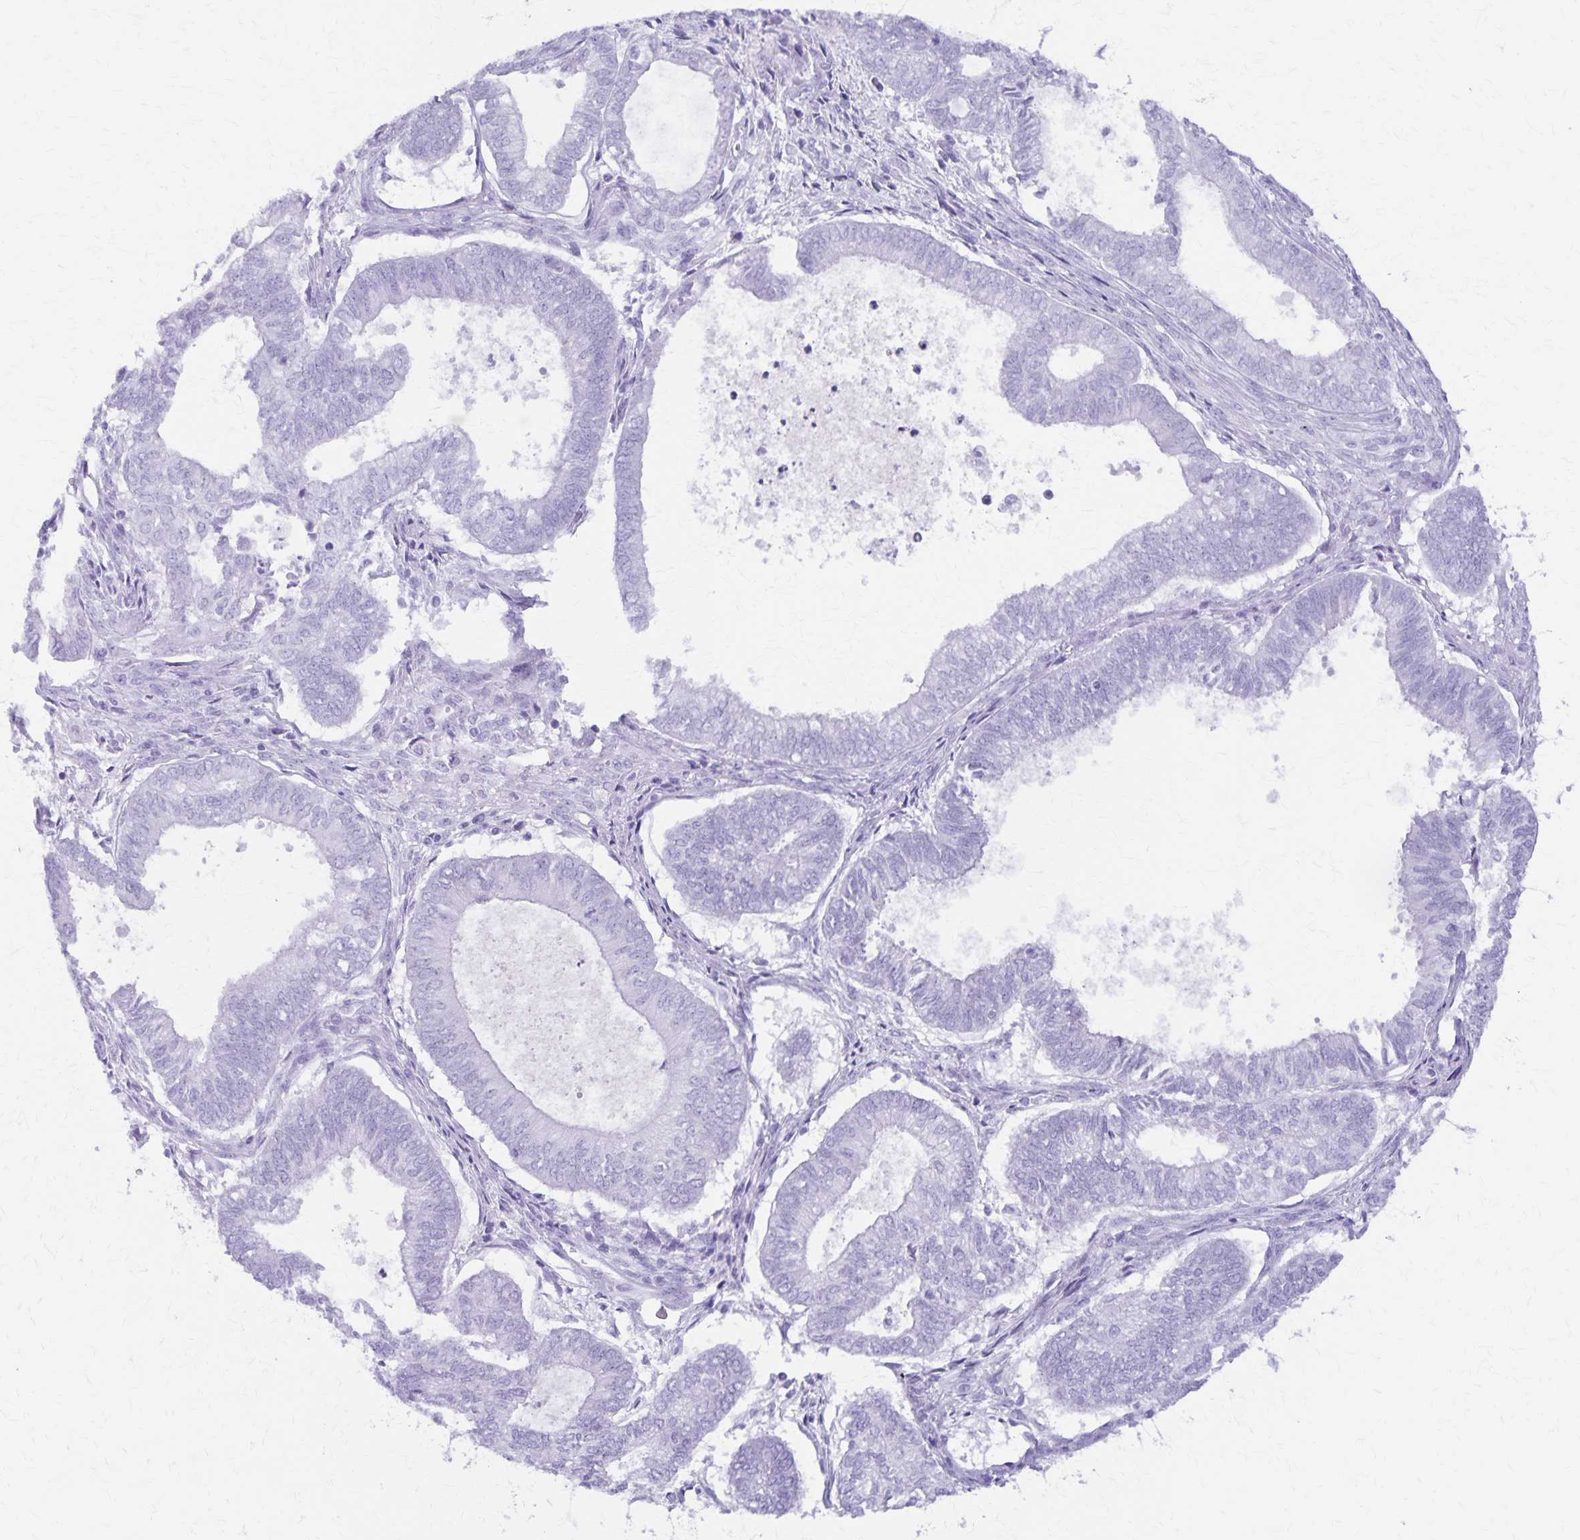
{"staining": {"intensity": "negative", "quantity": "none", "location": "none"}, "tissue": "ovarian cancer", "cell_type": "Tumor cells", "image_type": "cancer", "snomed": [{"axis": "morphology", "description": "Carcinoma, endometroid"}, {"axis": "topography", "description": "Ovary"}], "caption": "Immunohistochemistry (IHC) photomicrograph of ovarian cancer stained for a protein (brown), which displays no positivity in tumor cells.", "gene": "DEFA5", "patient": {"sex": "female", "age": 64}}